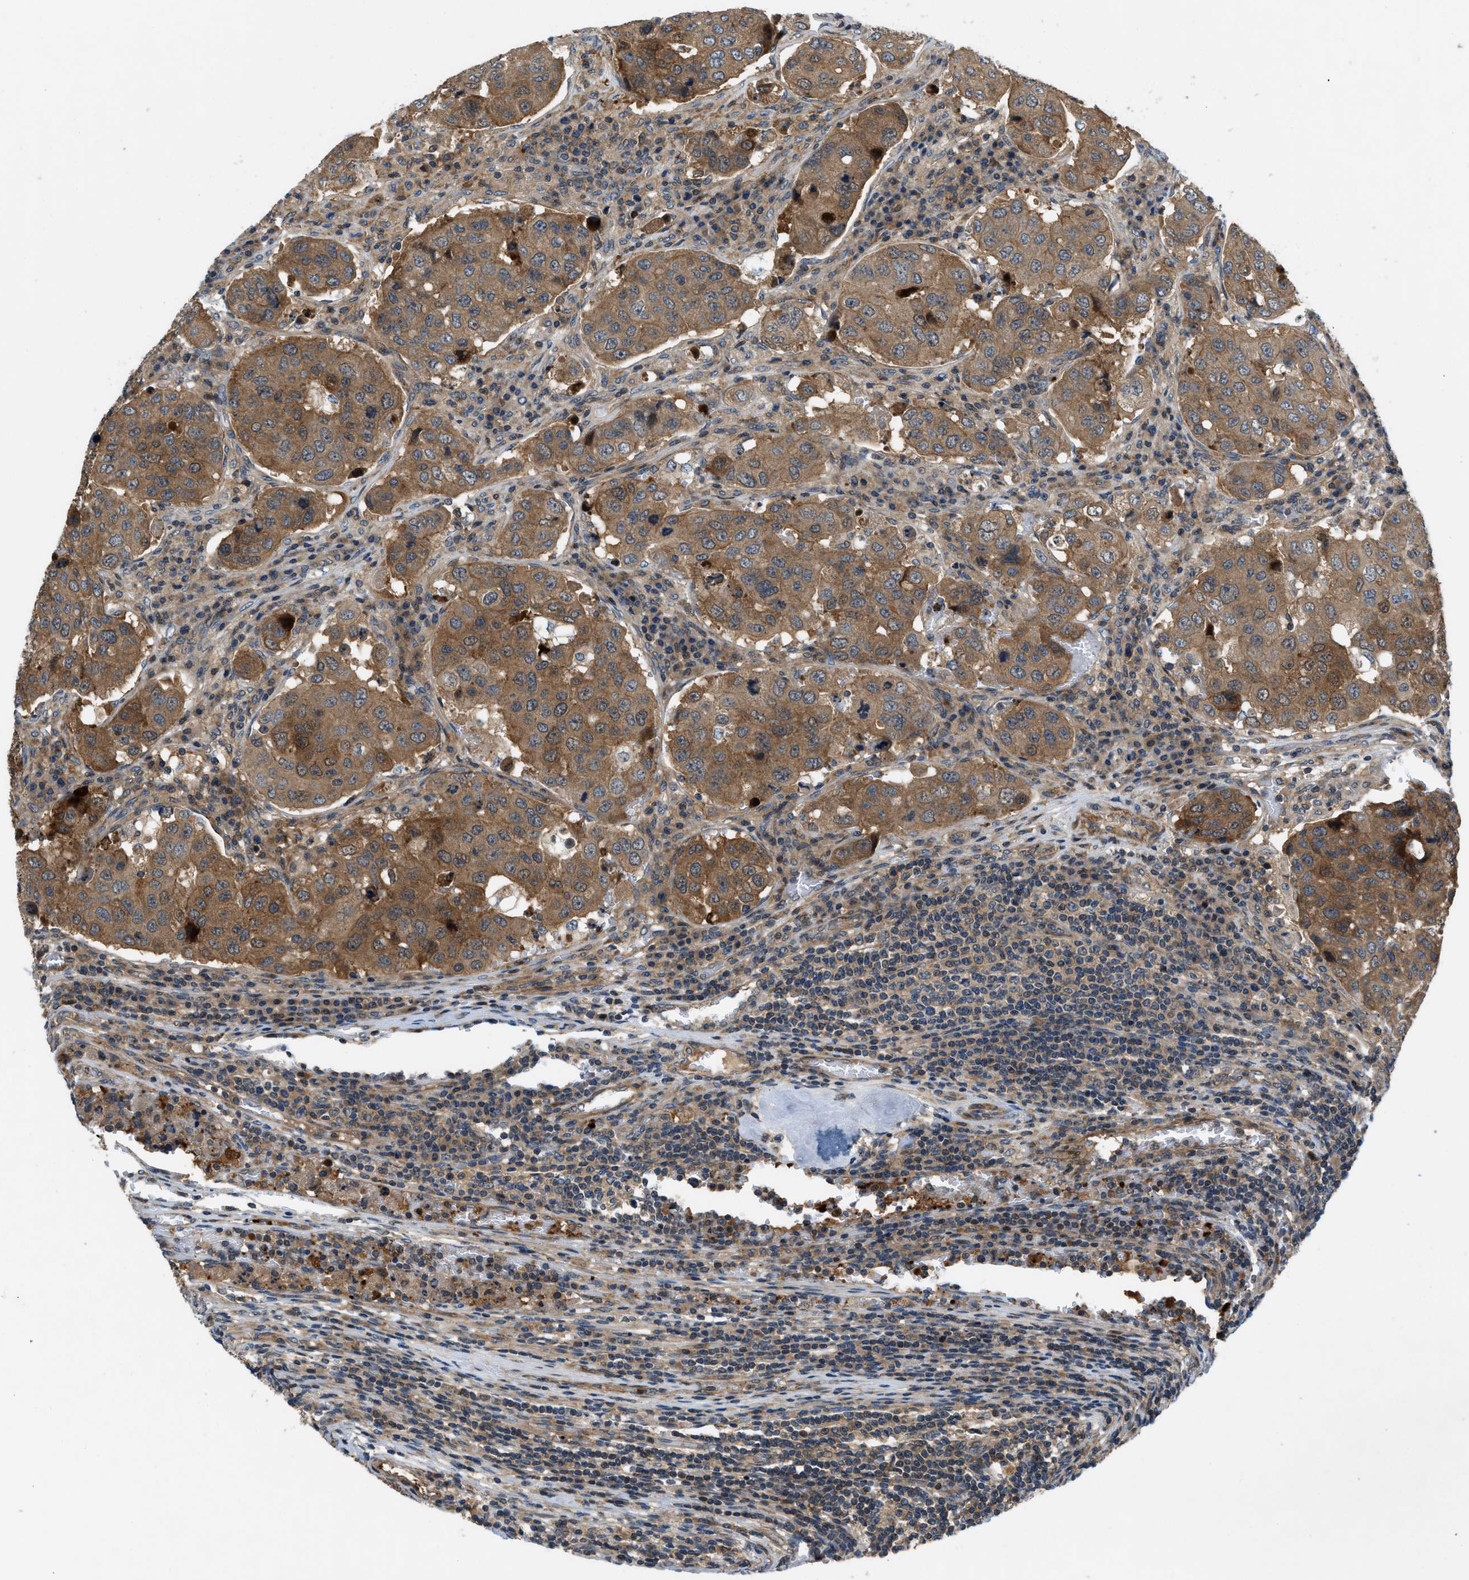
{"staining": {"intensity": "moderate", "quantity": ">75%", "location": "cytoplasmic/membranous"}, "tissue": "urothelial cancer", "cell_type": "Tumor cells", "image_type": "cancer", "snomed": [{"axis": "morphology", "description": "Urothelial carcinoma, High grade"}, {"axis": "topography", "description": "Lymph node"}, {"axis": "topography", "description": "Urinary bladder"}], "caption": "Protein staining by IHC shows moderate cytoplasmic/membranous staining in approximately >75% of tumor cells in urothelial carcinoma (high-grade).", "gene": "GPR31", "patient": {"sex": "male", "age": 51}}